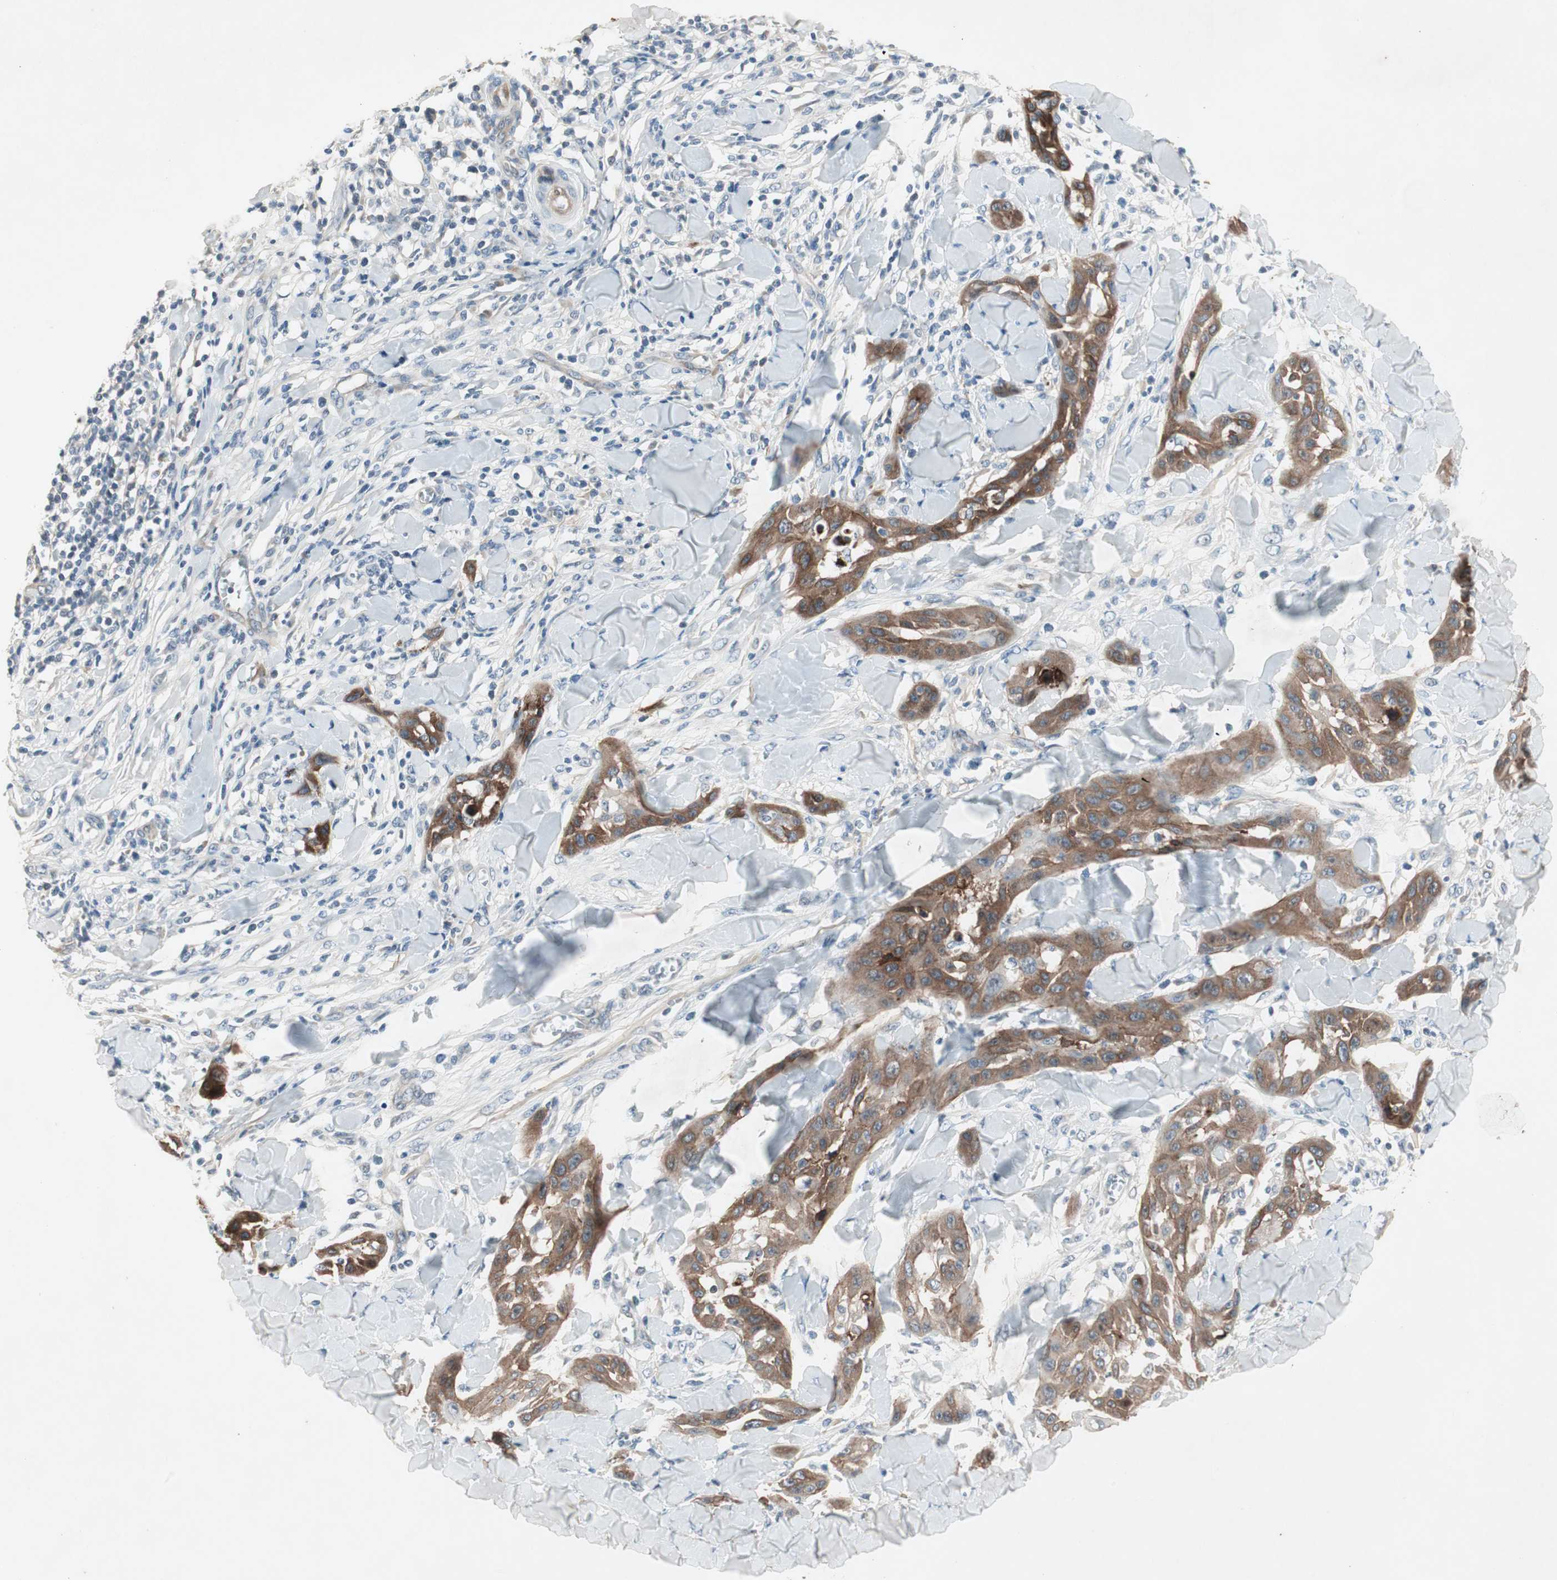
{"staining": {"intensity": "strong", "quantity": "25%-75%", "location": "cytoplasmic/membranous"}, "tissue": "skin cancer", "cell_type": "Tumor cells", "image_type": "cancer", "snomed": [{"axis": "morphology", "description": "Squamous cell carcinoma, NOS"}, {"axis": "topography", "description": "Skin"}], "caption": "There is high levels of strong cytoplasmic/membranous expression in tumor cells of skin squamous cell carcinoma, as demonstrated by immunohistochemical staining (brown color).", "gene": "ITGB4", "patient": {"sex": "male", "age": 24}}